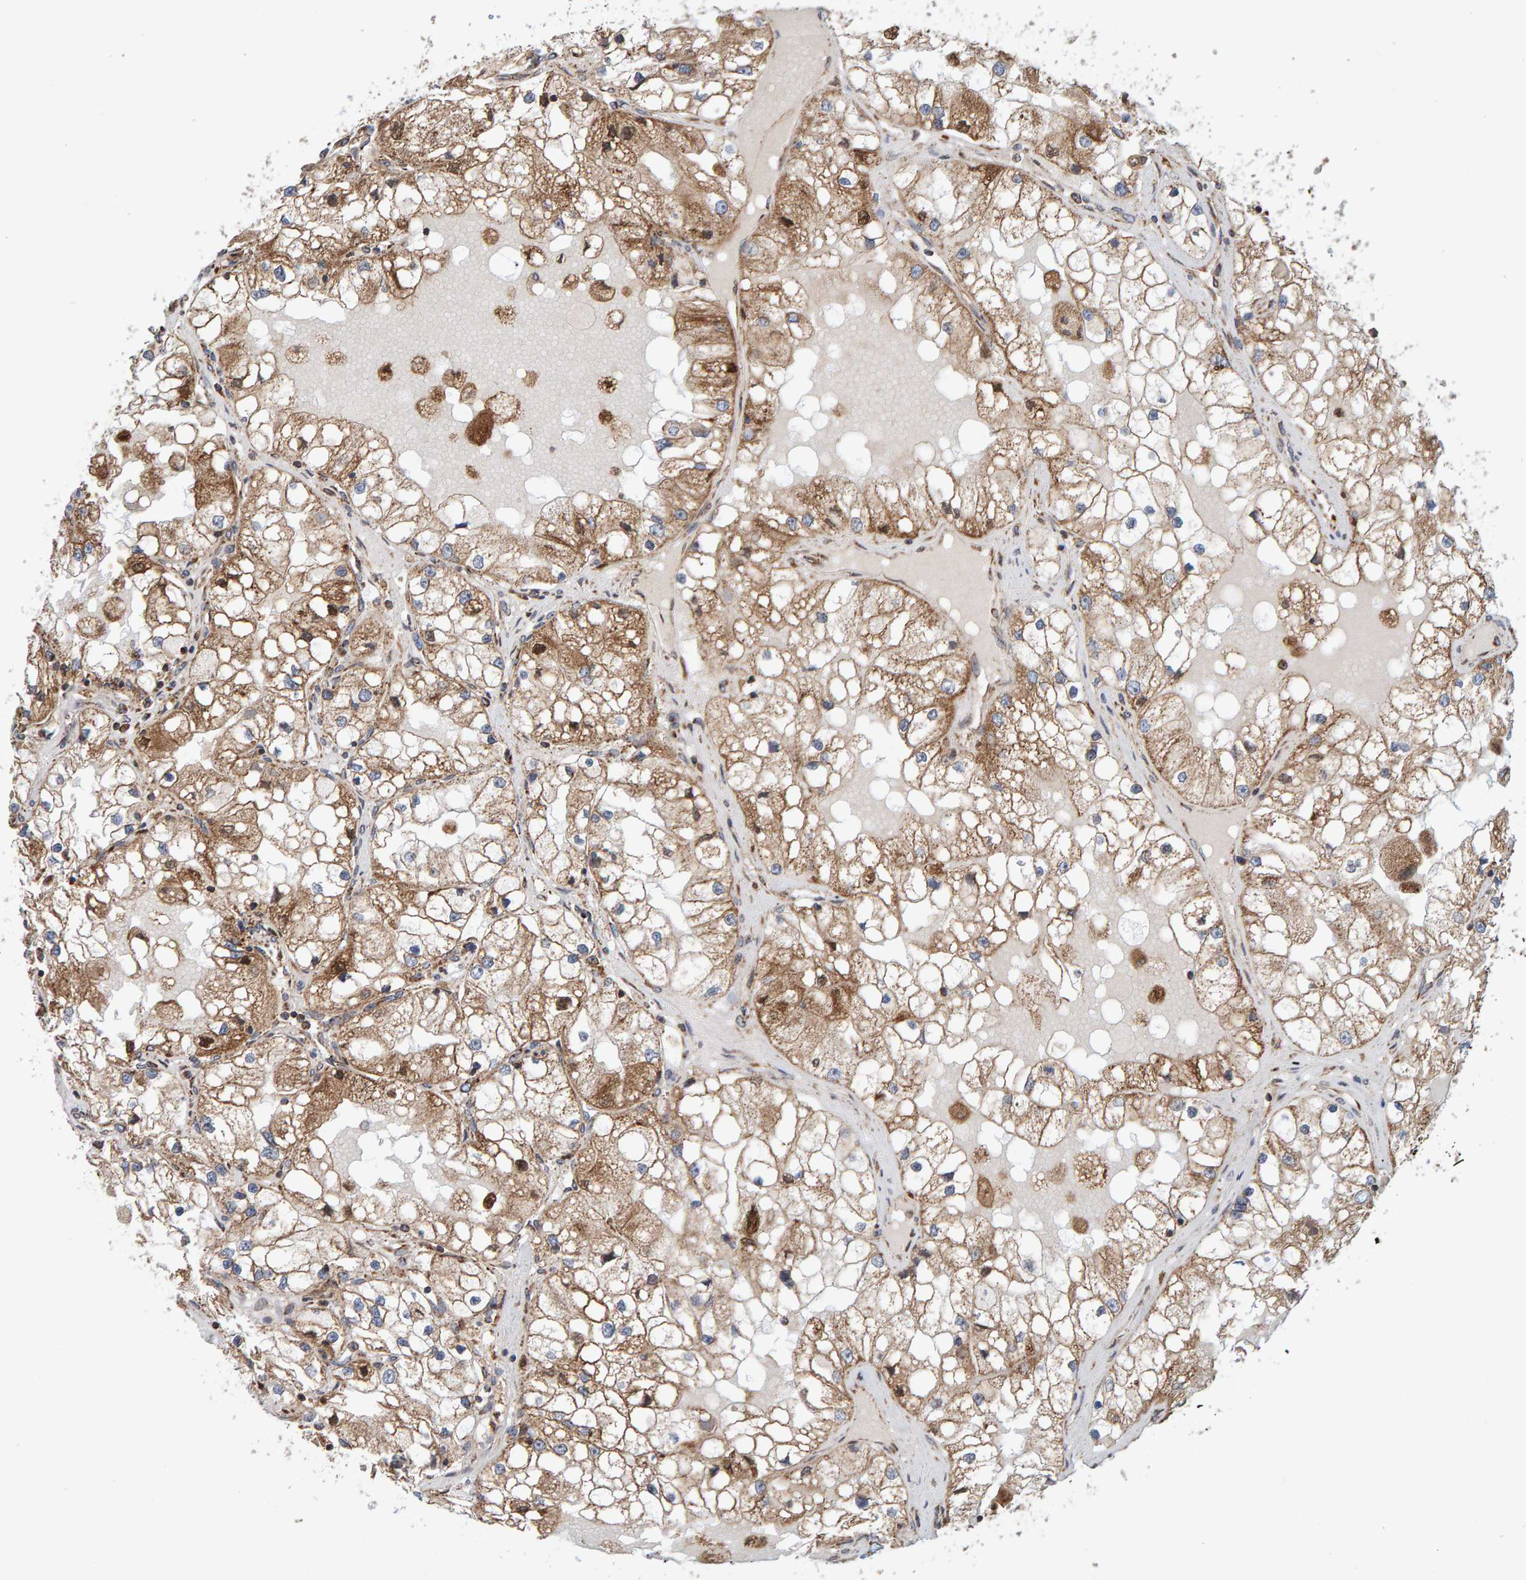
{"staining": {"intensity": "moderate", "quantity": "25%-75%", "location": "cytoplasmic/membranous"}, "tissue": "renal cancer", "cell_type": "Tumor cells", "image_type": "cancer", "snomed": [{"axis": "morphology", "description": "Adenocarcinoma, NOS"}, {"axis": "topography", "description": "Kidney"}], "caption": "Renal cancer stained with a protein marker displays moderate staining in tumor cells.", "gene": "MRPL45", "patient": {"sex": "male", "age": 68}}